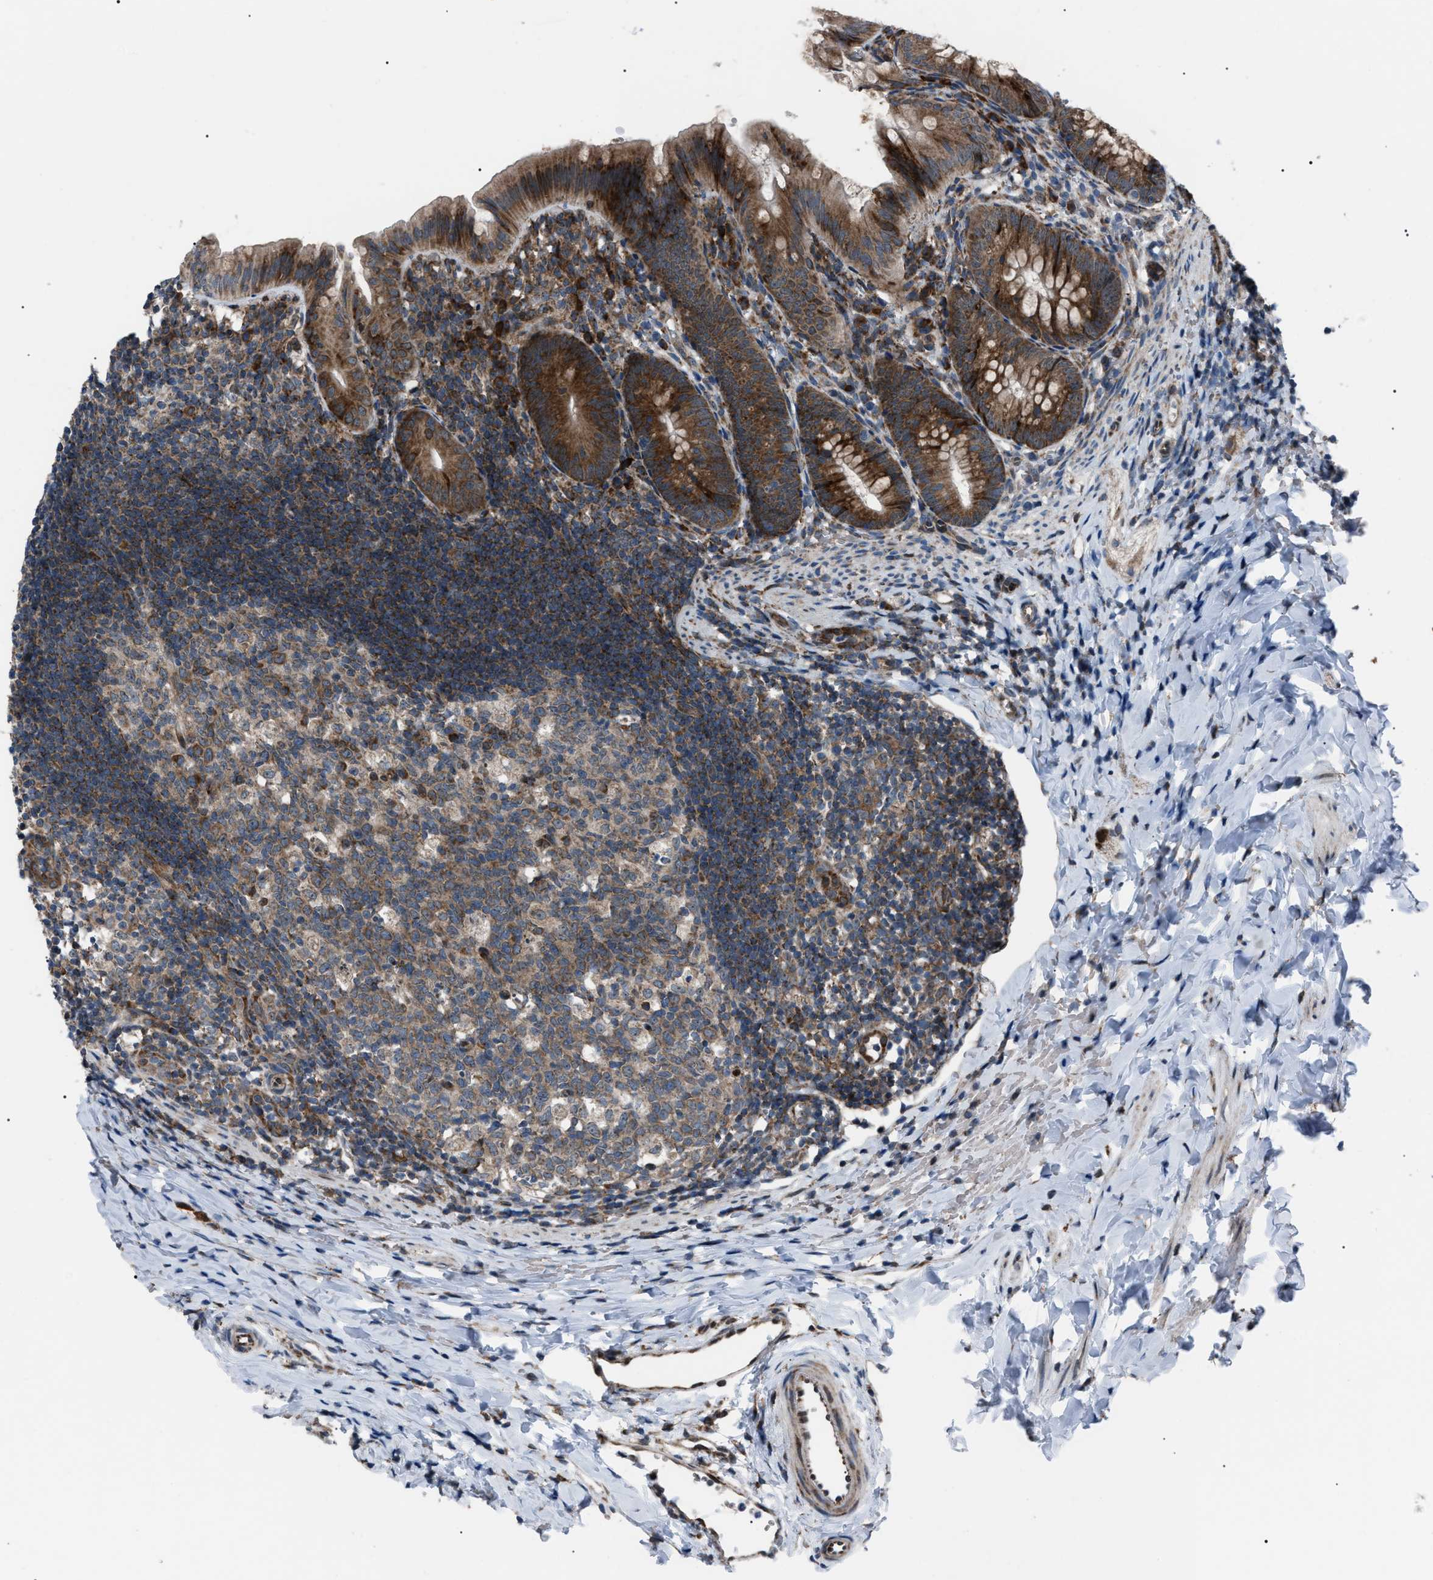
{"staining": {"intensity": "strong", "quantity": ">75%", "location": "cytoplasmic/membranous"}, "tissue": "appendix", "cell_type": "Glandular cells", "image_type": "normal", "snomed": [{"axis": "morphology", "description": "Normal tissue, NOS"}, {"axis": "topography", "description": "Appendix"}], "caption": "Immunohistochemistry staining of unremarkable appendix, which displays high levels of strong cytoplasmic/membranous positivity in about >75% of glandular cells indicating strong cytoplasmic/membranous protein positivity. The staining was performed using DAB (brown) for protein detection and nuclei were counterstained in hematoxylin (blue).", "gene": "AGO2", "patient": {"sex": "male", "age": 1}}